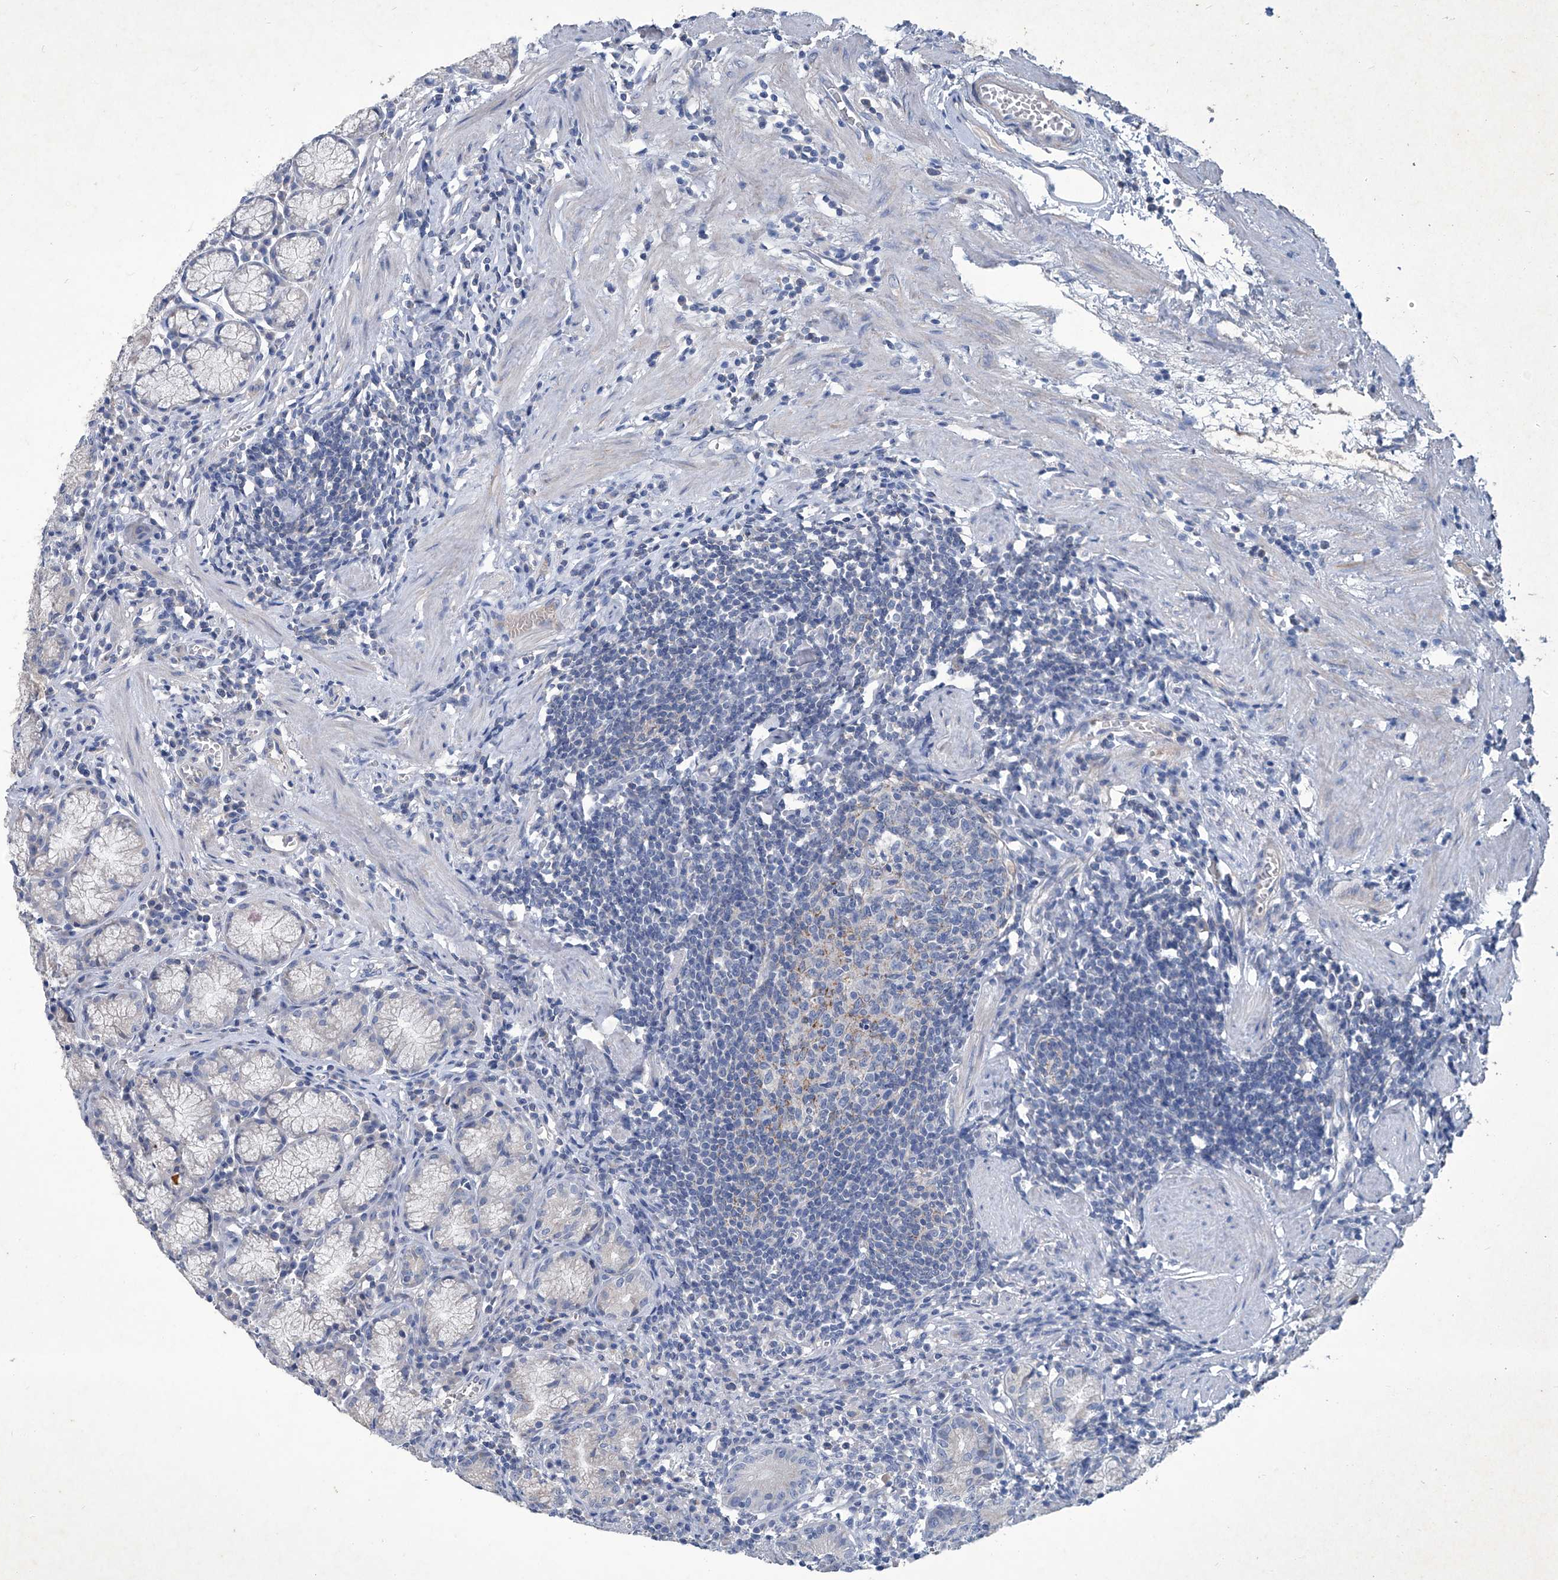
{"staining": {"intensity": "weak", "quantity": ">75%", "location": "cytoplasmic/membranous"}, "tissue": "stomach", "cell_type": "Glandular cells", "image_type": "normal", "snomed": [{"axis": "morphology", "description": "Normal tissue, NOS"}, {"axis": "topography", "description": "Stomach"}], "caption": "Benign stomach demonstrates weak cytoplasmic/membranous staining in approximately >75% of glandular cells.", "gene": "MTARC1", "patient": {"sex": "male", "age": 55}}